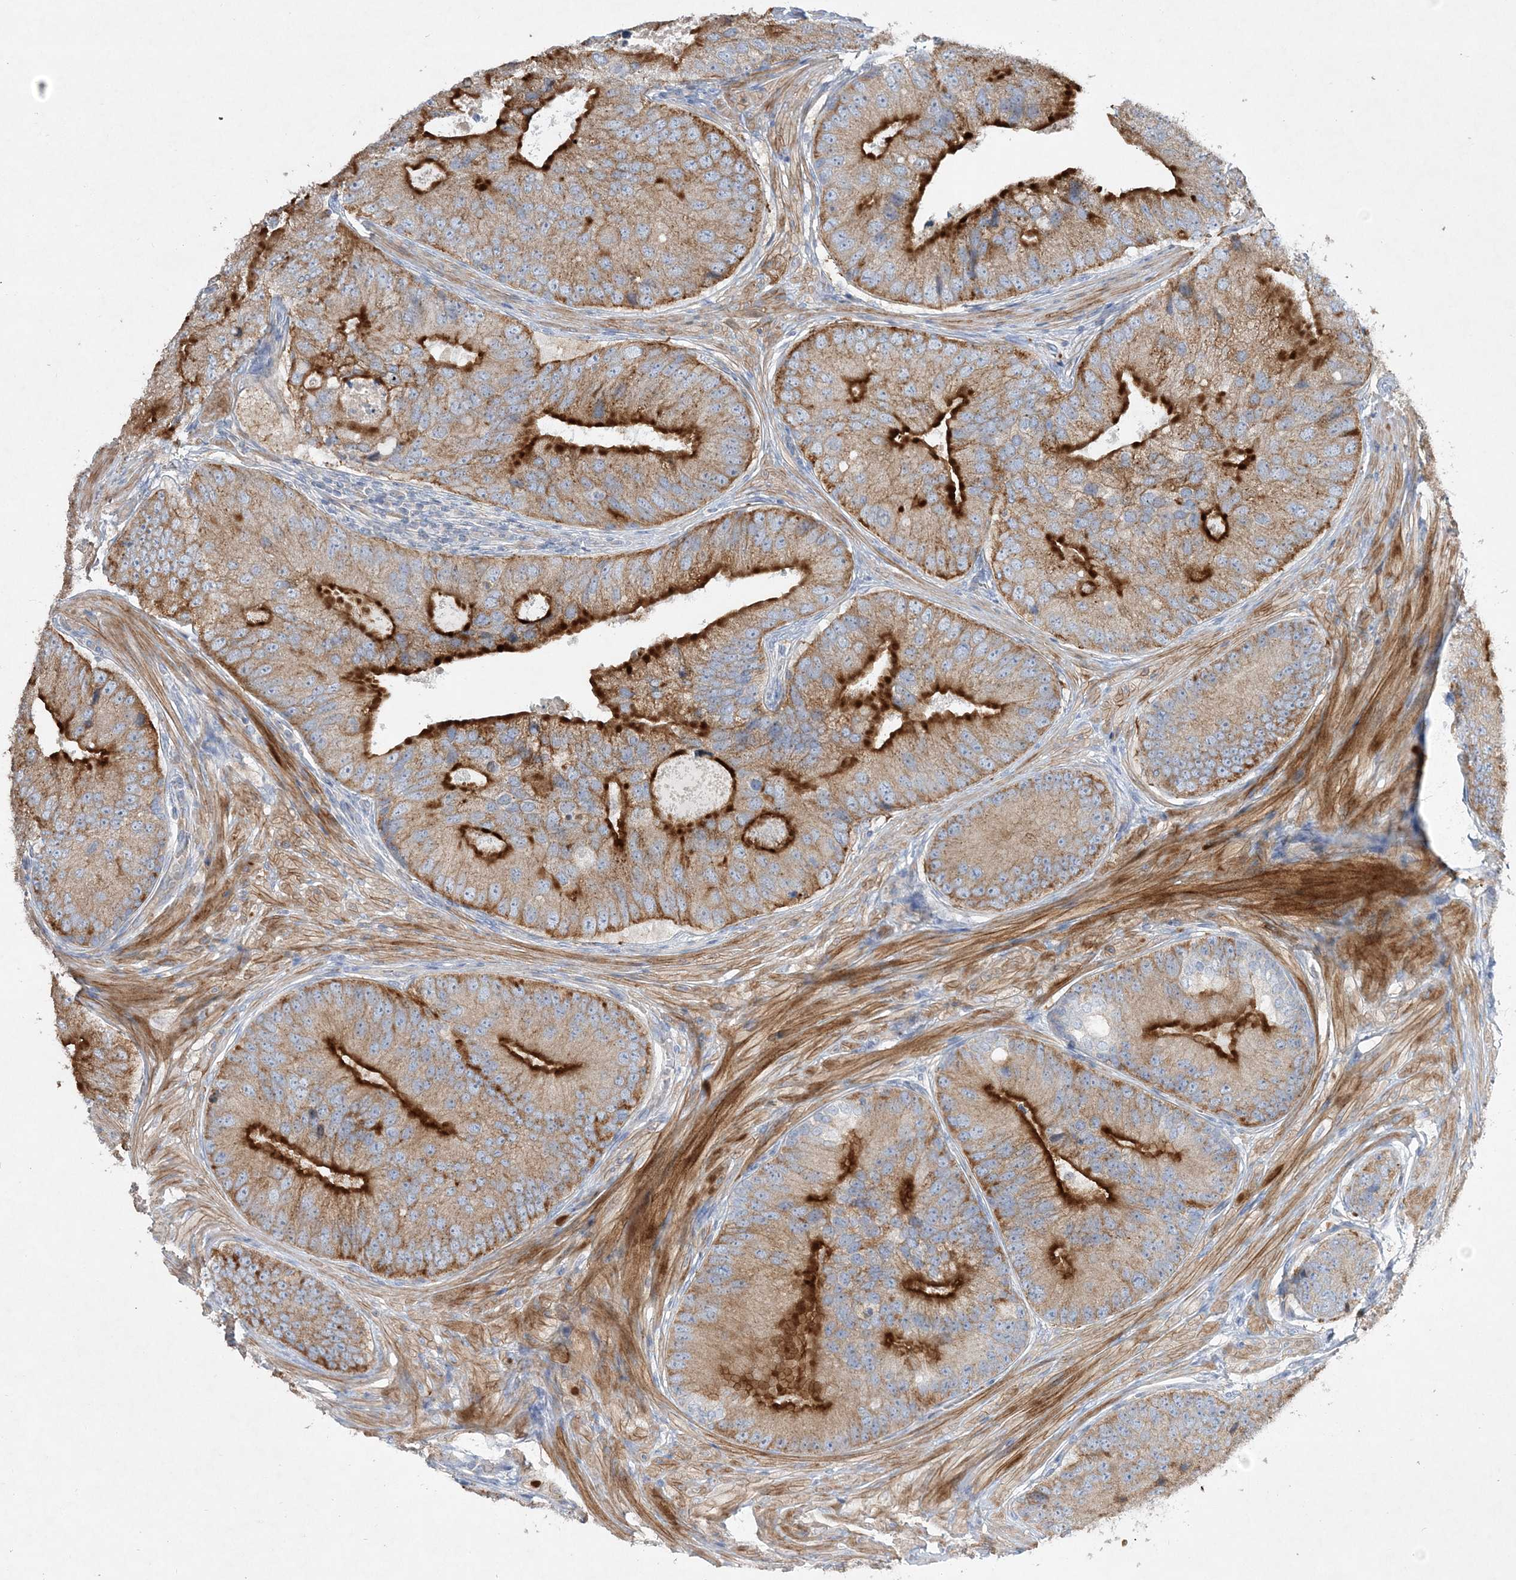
{"staining": {"intensity": "strong", "quantity": "25%-75%", "location": "cytoplasmic/membranous"}, "tissue": "prostate cancer", "cell_type": "Tumor cells", "image_type": "cancer", "snomed": [{"axis": "morphology", "description": "Adenocarcinoma, High grade"}, {"axis": "topography", "description": "Prostate"}], "caption": "Protein positivity by immunohistochemistry demonstrates strong cytoplasmic/membranous expression in approximately 25%-75% of tumor cells in prostate cancer.", "gene": "ADCK2", "patient": {"sex": "male", "age": 70}}